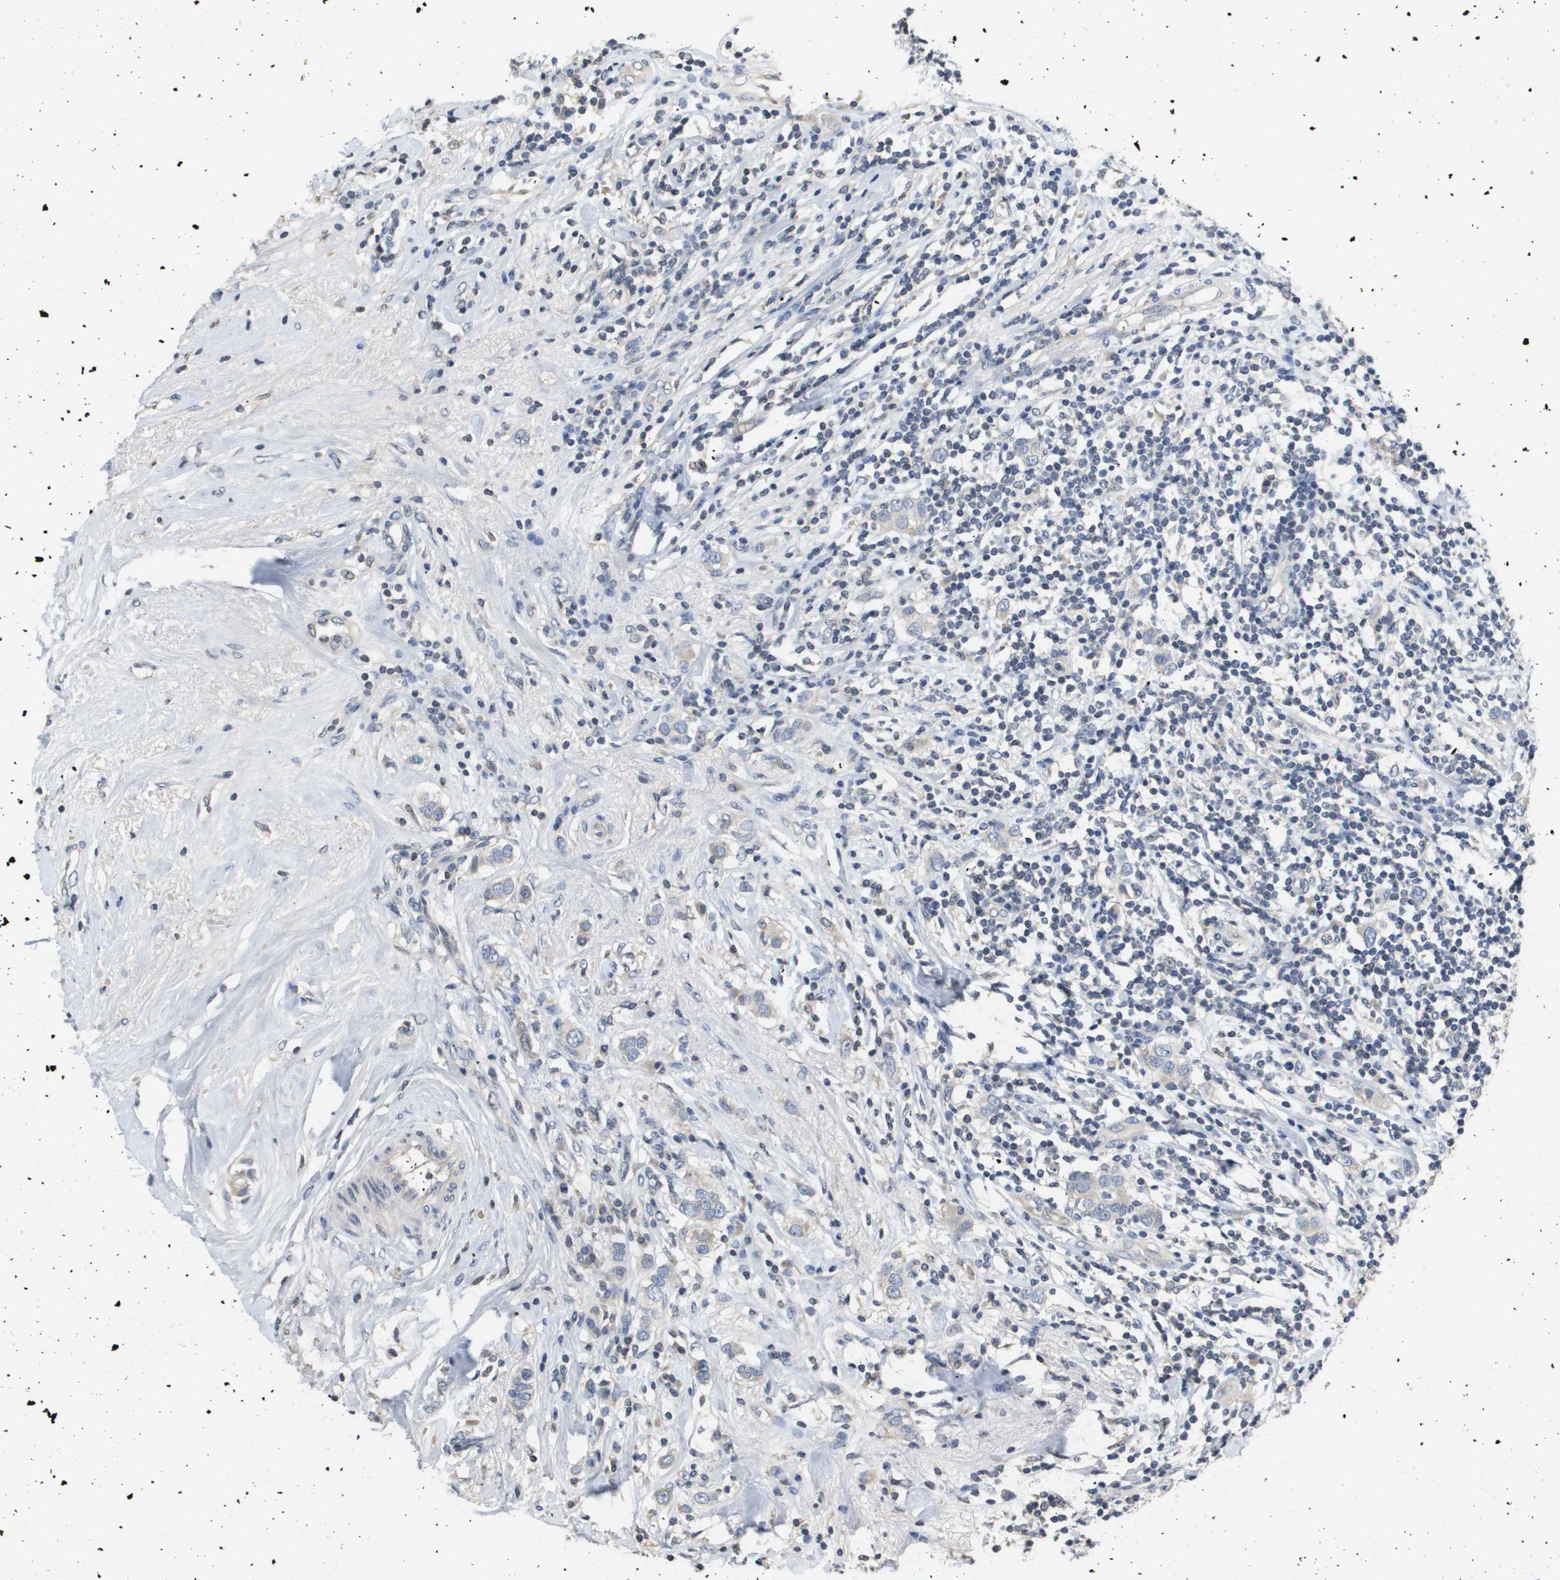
{"staining": {"intensity": "weak", "quantity": "<25%", "location": "cytoplasmic/membranous"}, "tissue": "breast cancer", "cell_type": "Tumor cells", "image_type": "cancer", "snomed": [{"axis": "morphology", "description": "Duct carcinoma"}, {"axis": "topography", "description": "Breast"}], "caption": "Tumor cells show no significant positivity in breast invasive ductal carcinoma.", "gene": "CAPN11", "patient": {"sex": "female", "age": 50}}